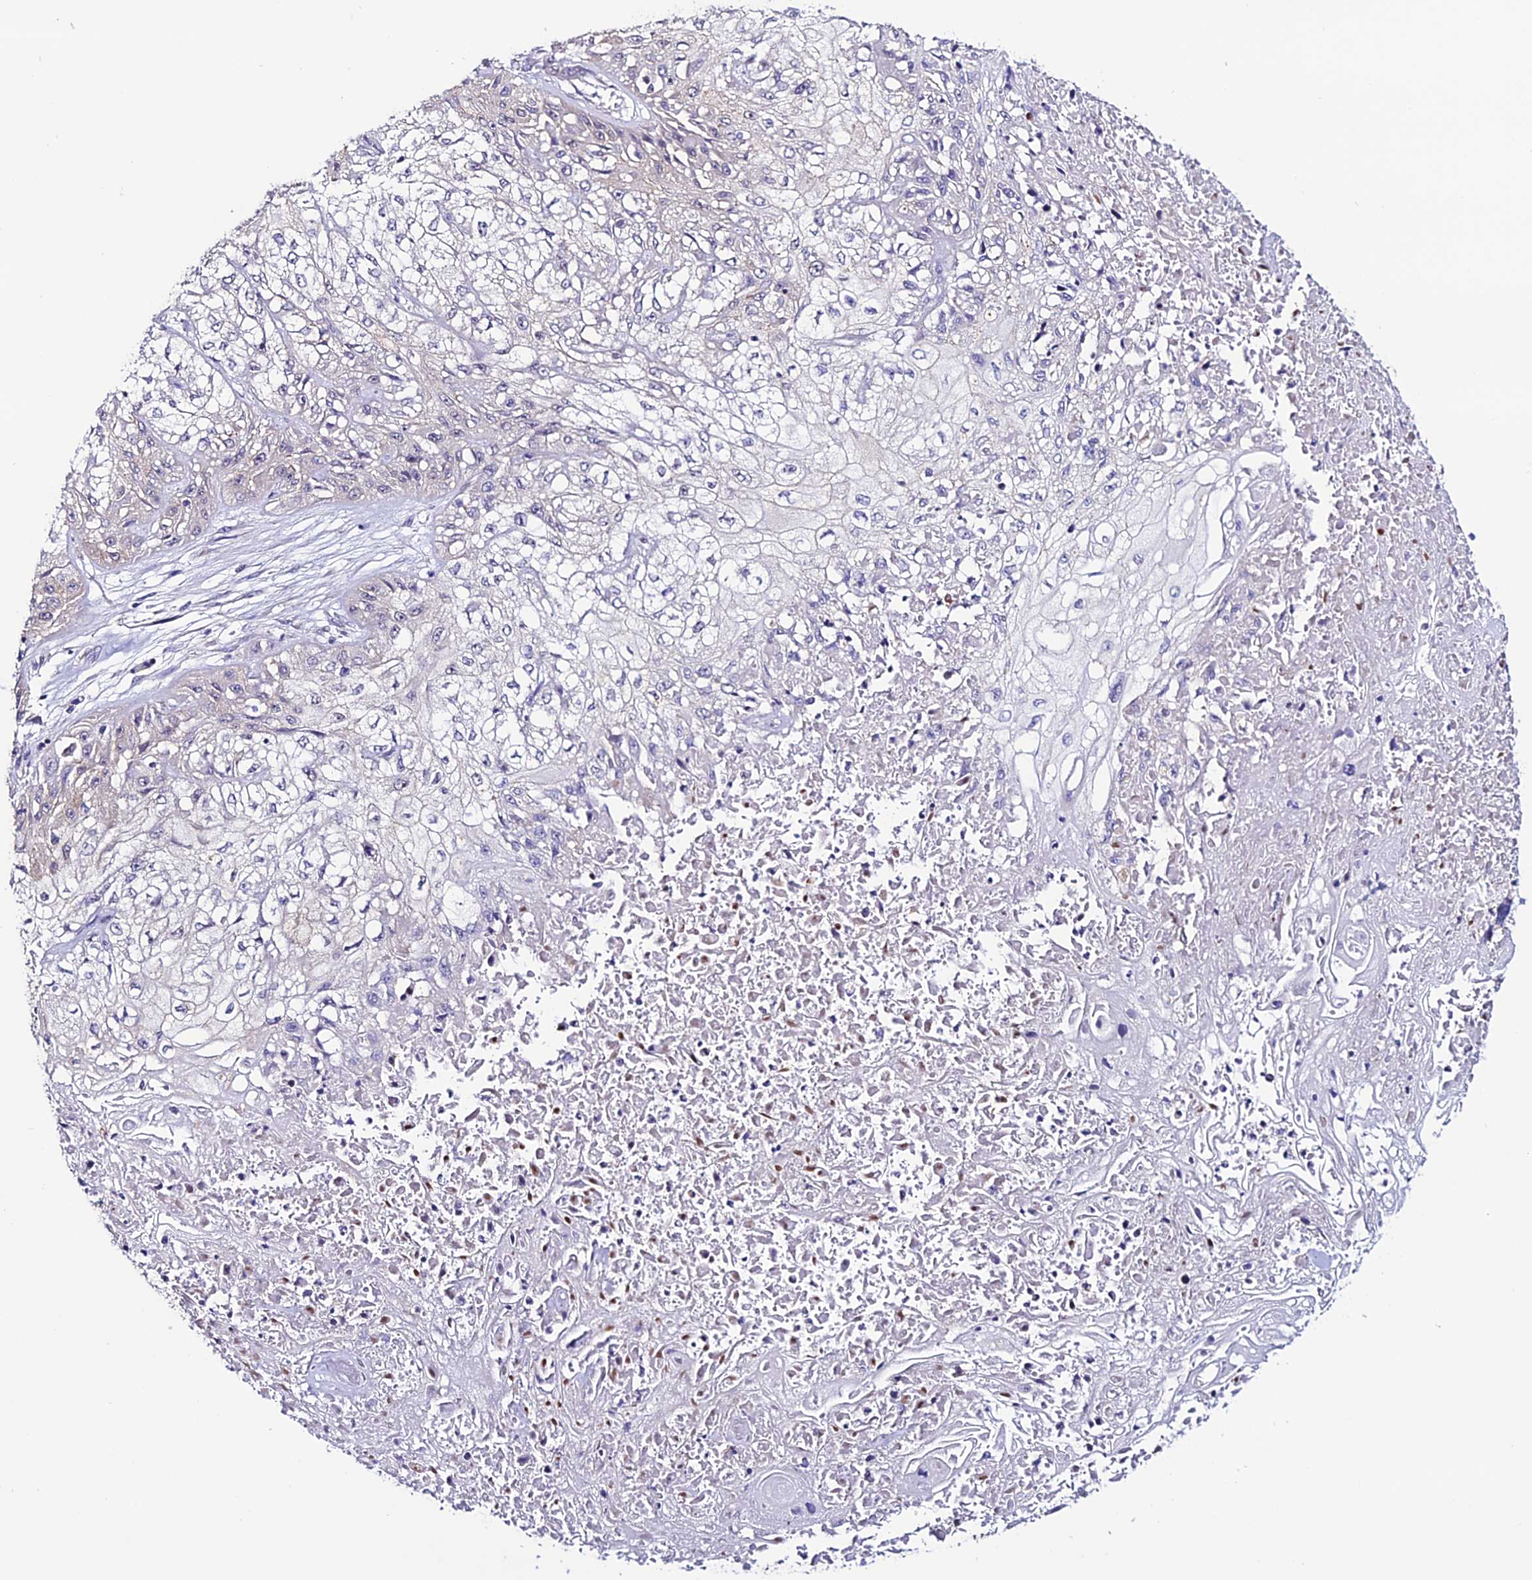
{"staining": {"intensity": "negative", "quantity": "none", "location": "none"}, "tissue": "skin cancer", "cell_type": "Tumor cells", "image_type": "cancer", "snomed": [{"axis": "morphology", "description": "Squamous cell carcinoma, NOS"}, {"axis": "morphology", "description": "Squamous cell carcinoma, metastatic, NOS"}, {"axis": "topography", "description": "Skin"}, {"axis": "topography", "description": "Lymph node"}], "caption": "Tumor cells are negative for protein expression in human squamous cell carcinoma (skin). Brightfield microscopy of immunohistochemistry stained with DAB (3,3'-diaminobenzidine) (brown) and hematoxylin (blue), captured at high magnification.", "gene": "FZD8", "patient": {"sex": "male", "age": 75}}